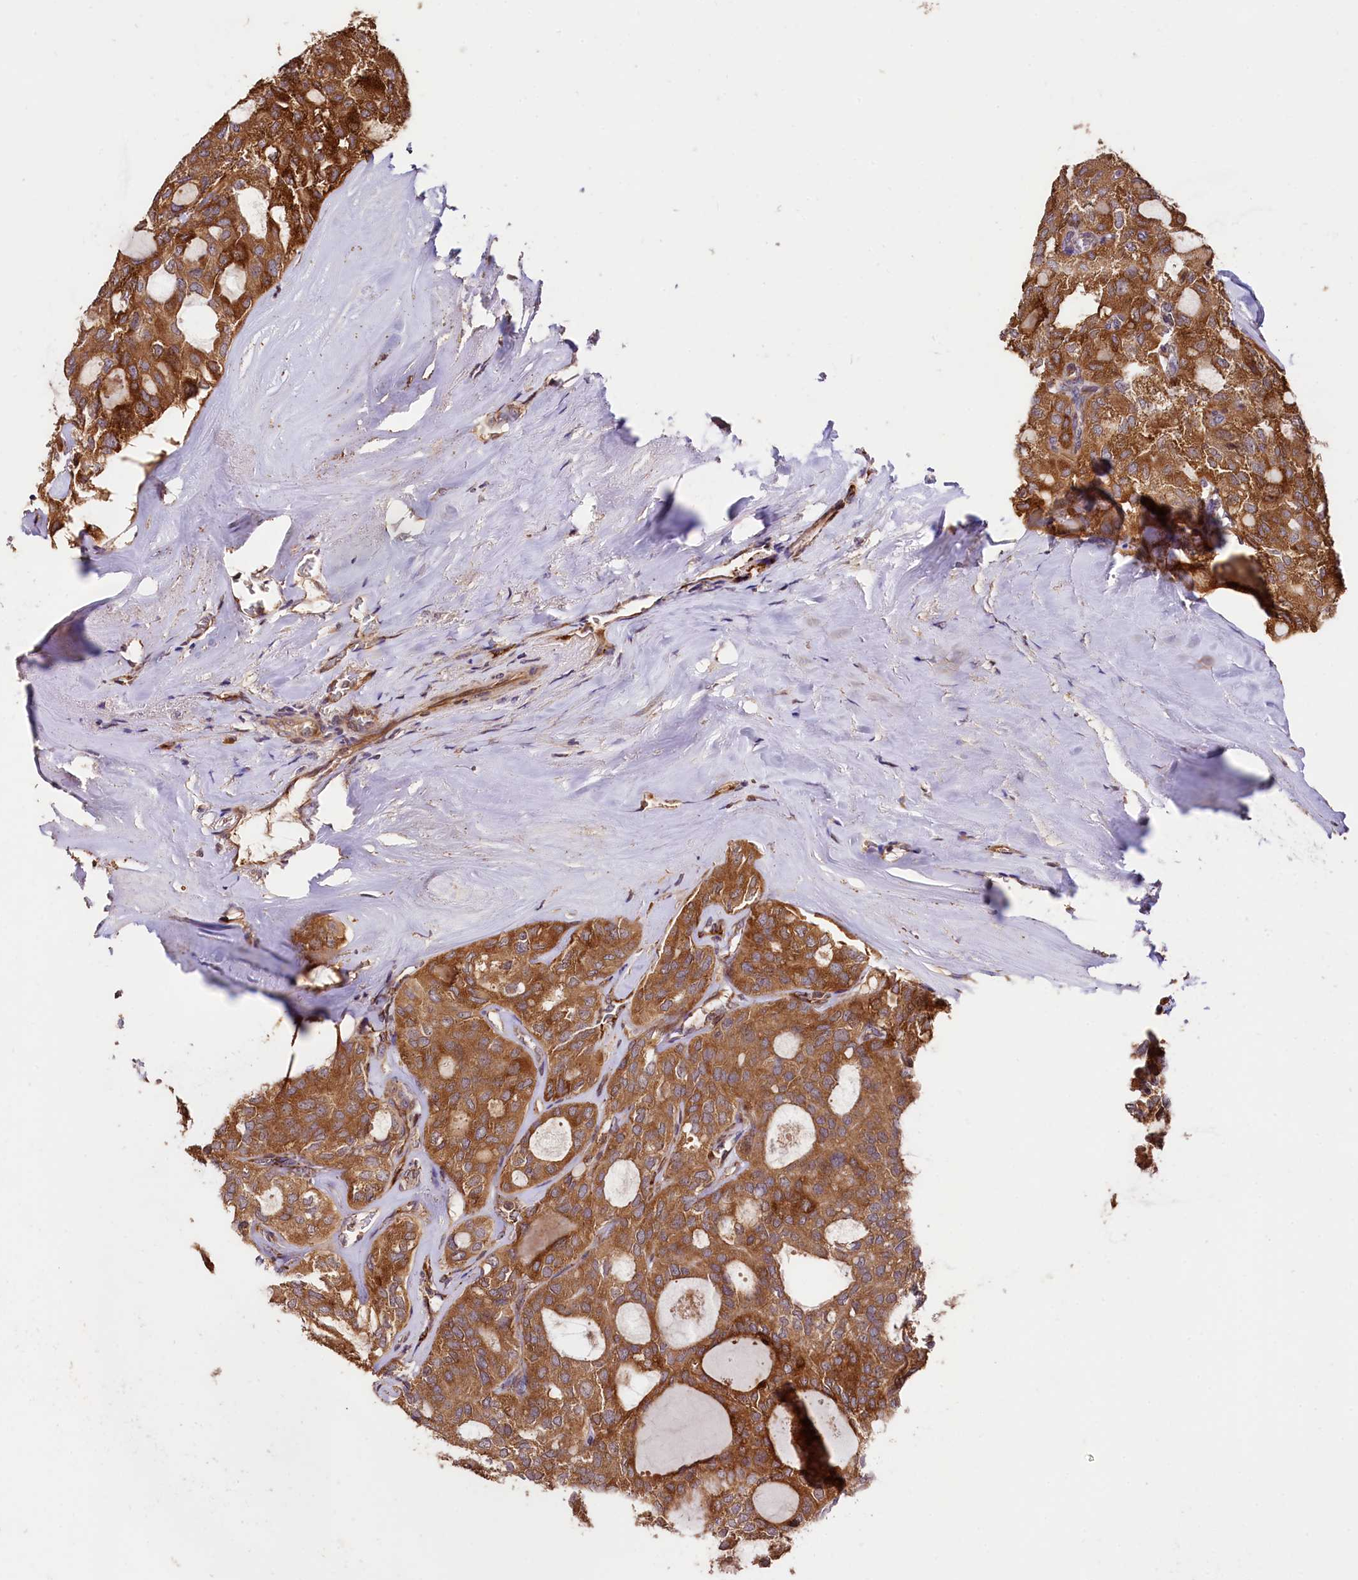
{"staining": {"intensity": "strong", "quantity": ">75%", "location": "cytoplasmic/membranous"}, "tissue": "thyroid cancer", "cell_type": "Tumor cells", "image_type": "cancer", "snomed": [{"axis": "morphology", "description": "Follicular adenoma carcinoma, NOS"}, {"axis": "topography", "description": "Thyroid gland"}], "caption": "Immunohistochemistry (DAB (3,3'-diaminobenzidine)) staining of thyroid cancer displays strong cytoplasmic/membranous protein expression in approximately >75% of tumor cells.", "gene": "RASSF1", "patient": {"sex": "male", "age": 75}}